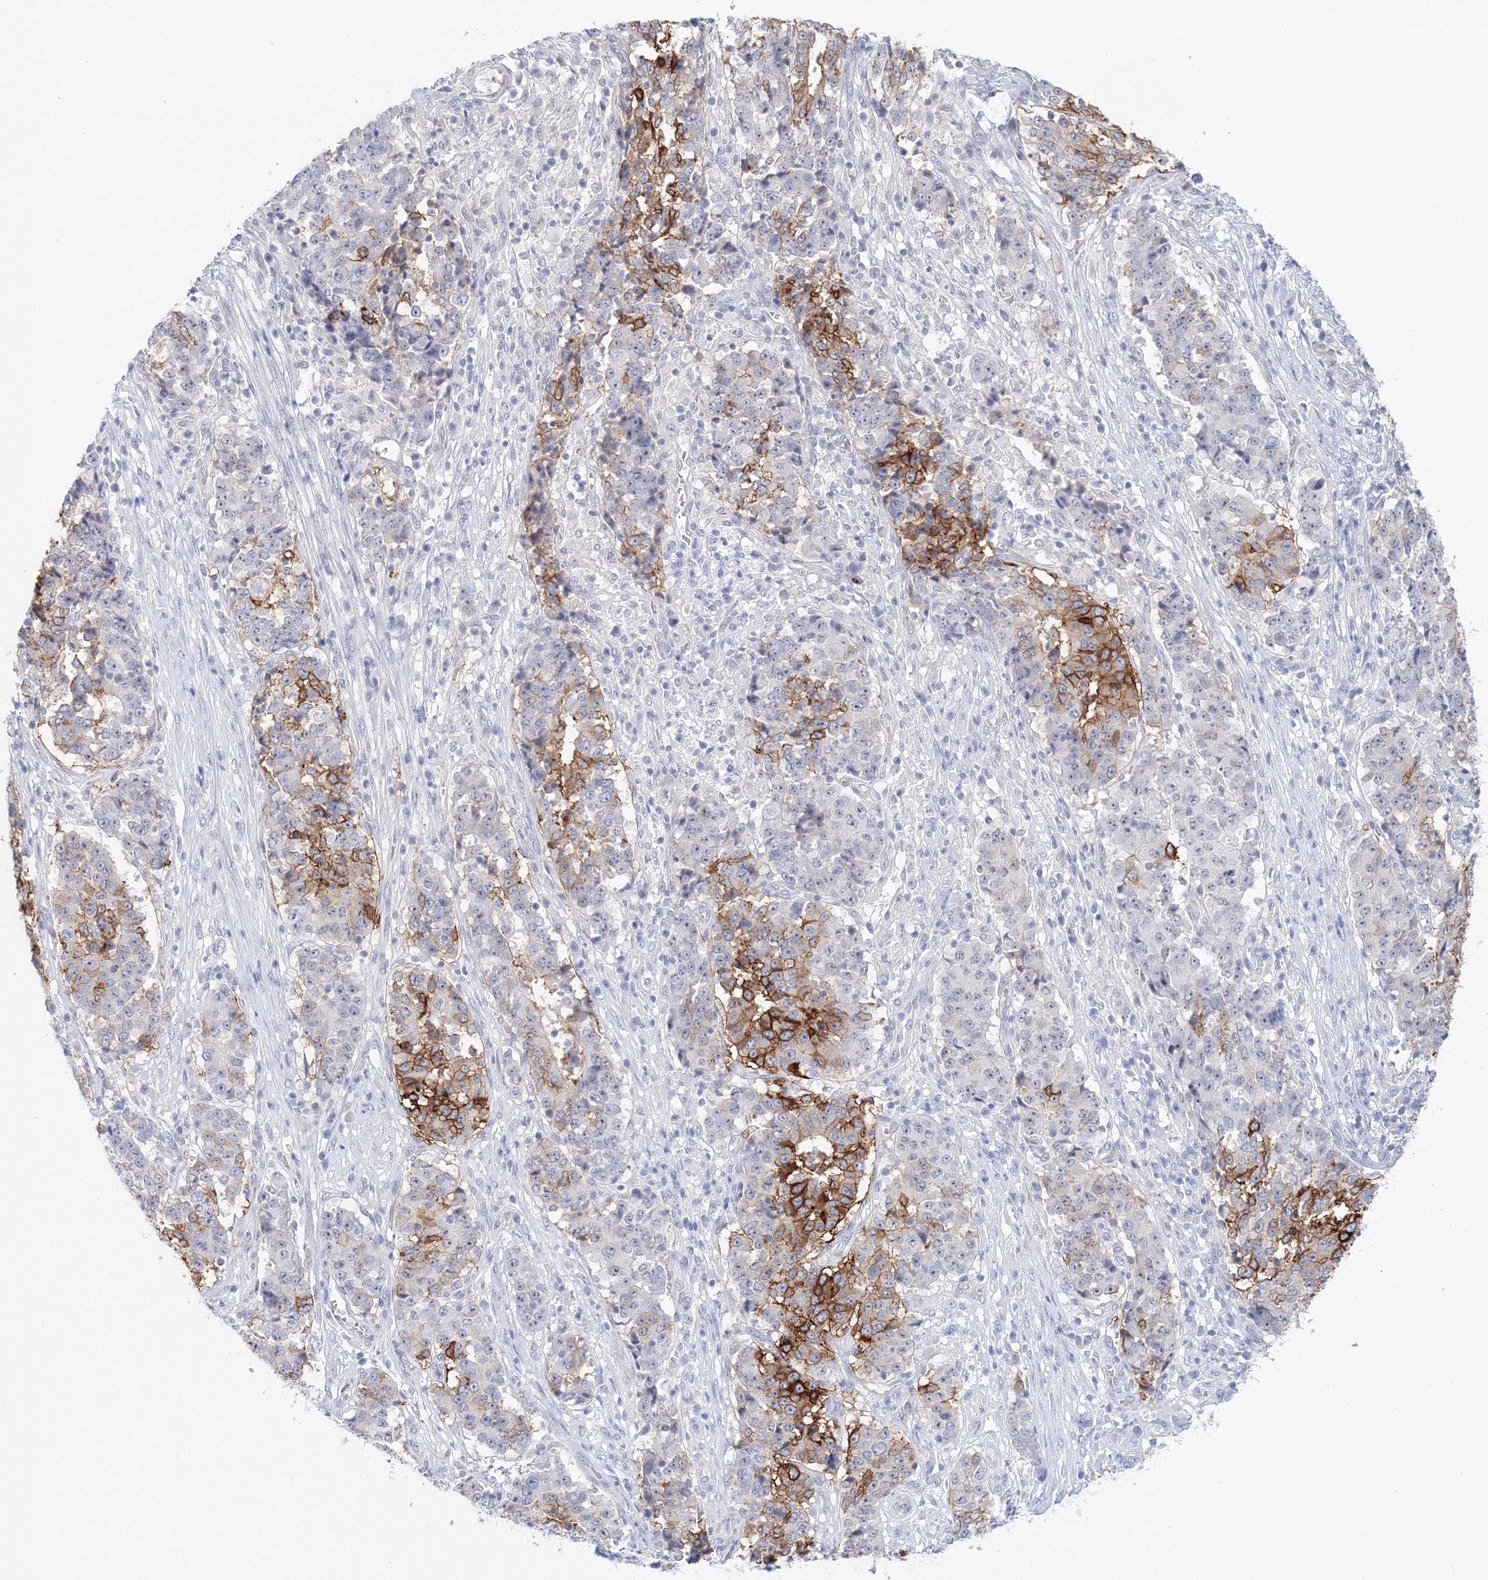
{"staining": {"intensity": "moderate", "quantity": "25%-75%", "location": "cytoplasmic/membranous"}, "tissue": "stomach cancer", "cell_type": "Tumor cells", "image_type": "cancer", "snomed": [{"axis": "morphology", "description": "Adenocarcinoma, NOS"}, {"axis": "topography", "description": "Stomach"}], "caption": "A brown stain labels moderate cytoplasmic/membranous positivity of a protein in adenocarcinoma (stomach) tumor cells.", "gene": "VSIG1", "patient": {"sex": "male", "age": 59}}